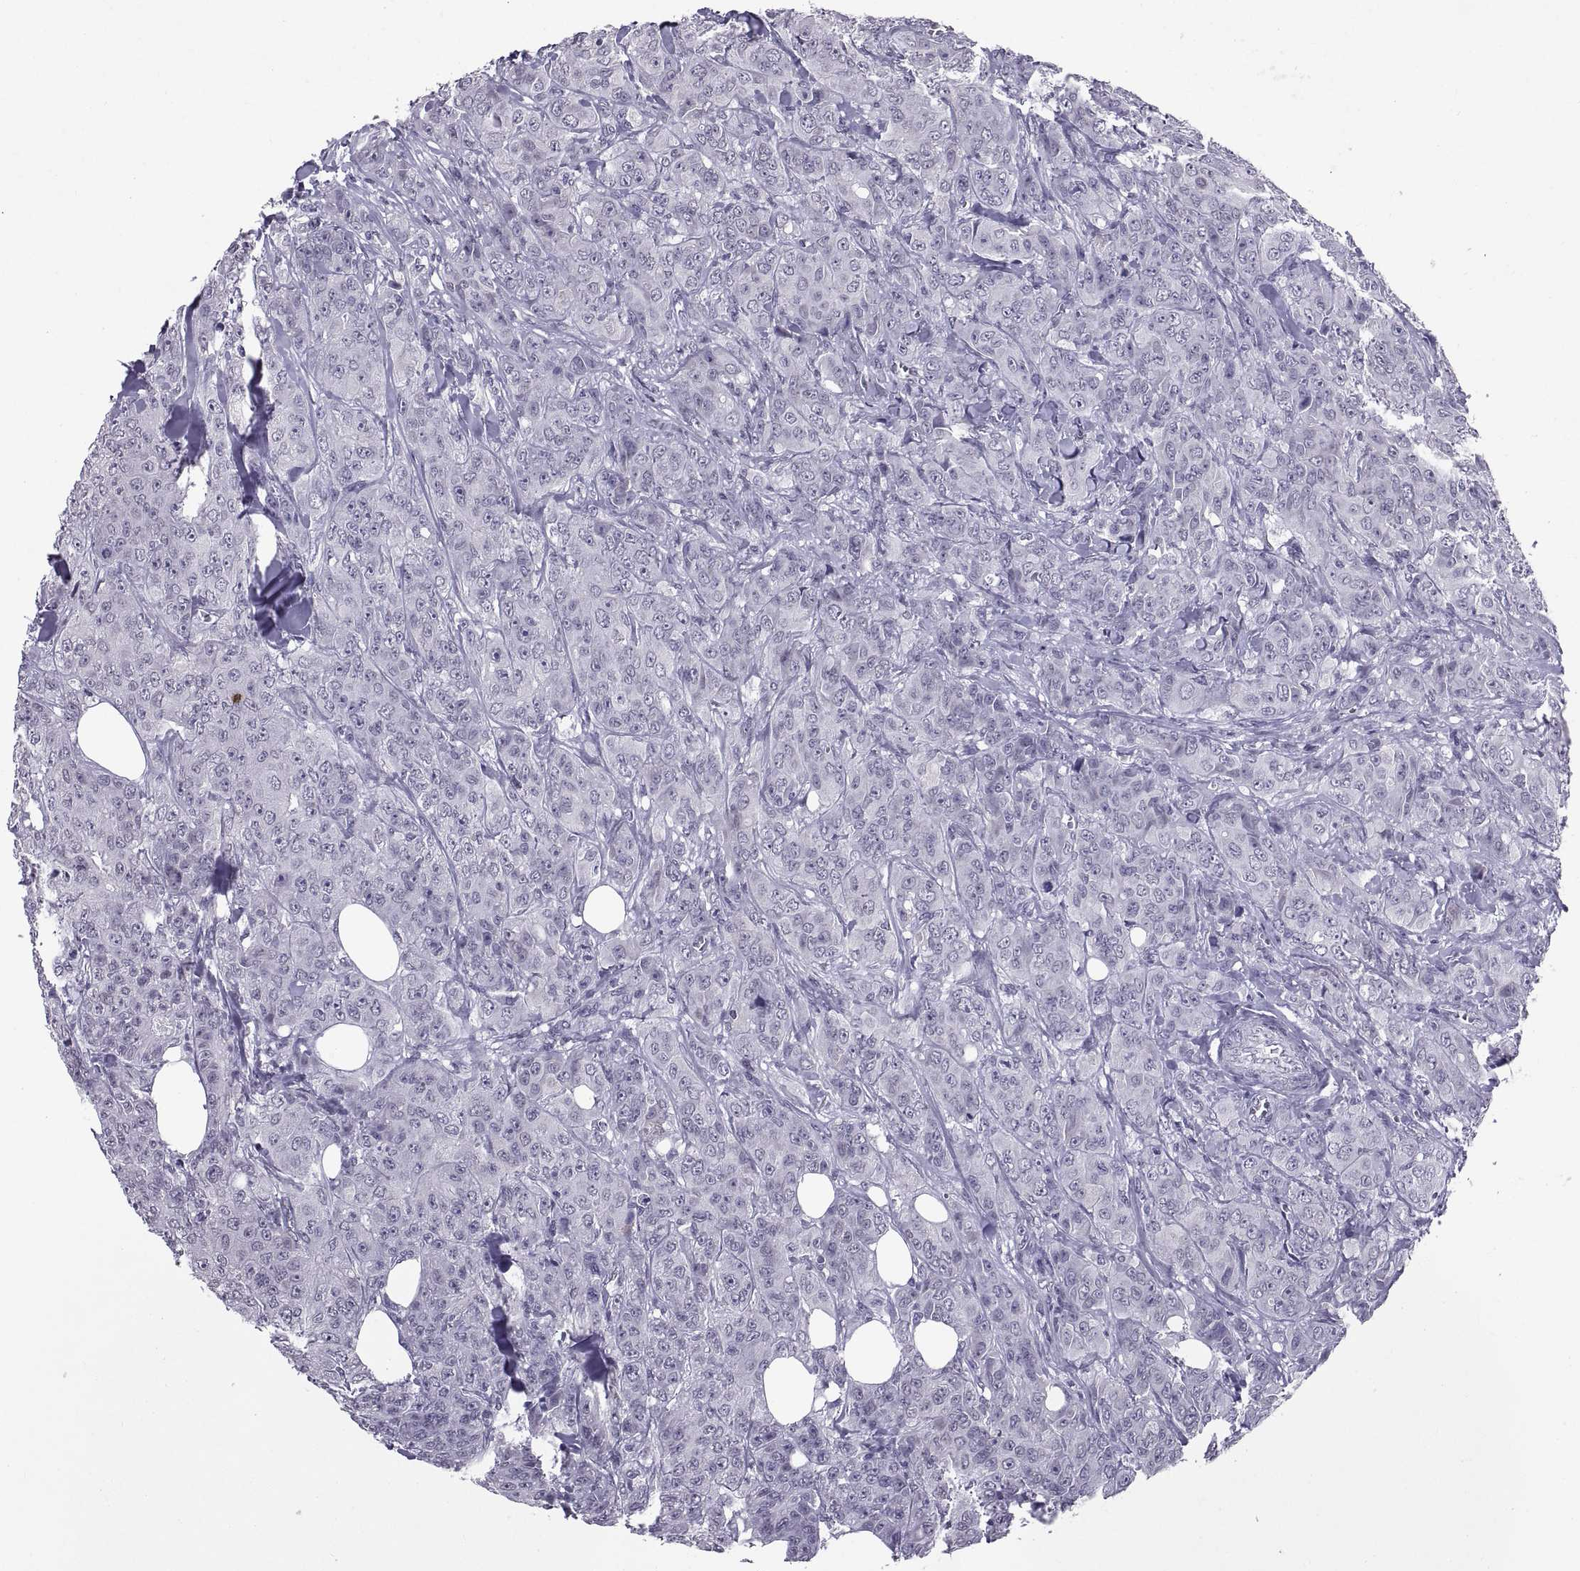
{"staining": {"intensity": "negative", "quantity": "none", "location": "none"}, "tissue": "breast cancer", "cell_type": "Tumor cells", "image_type": "cancer", "snomed": [{"axis": "morphology", "description": "Duct carcinoma"}, {"axis": "topography", "description": "Breast"}], "caption": "A photomicrograph of intraductal carcinoma (breast) stained for a protein reveals no brown staining in tumor cells.", "gene": "KRT77", "patient": {"sex": "female", "age": 43}}